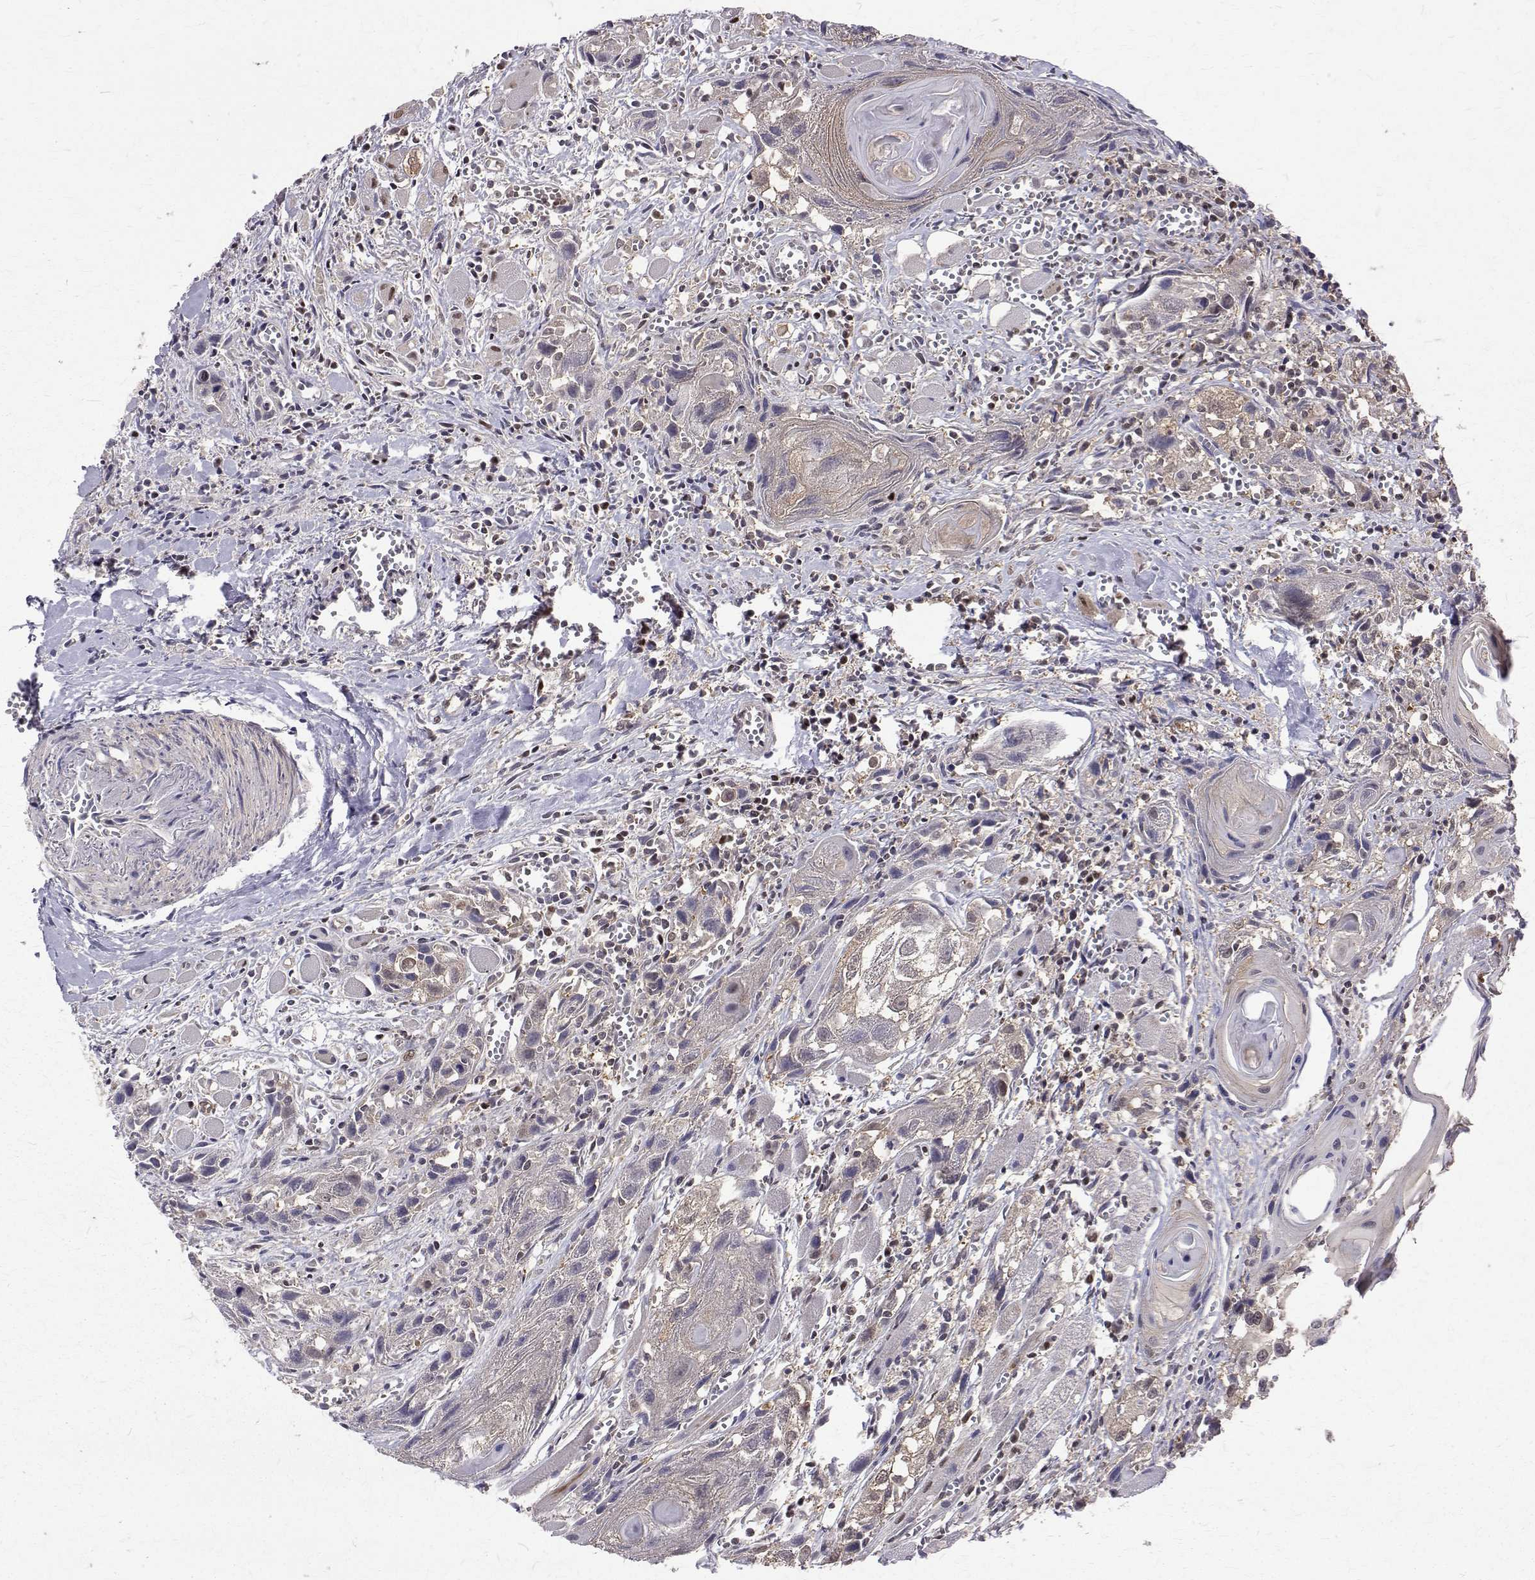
{"staining": {"intensity": "negative", "quantity": "none", "location": "none"}, "tissue": "head and neck cancer", "cell_type": "Tumor cells", "image_type": "cancer", "snomed": [{"axis": "morphology", "description": "Squamous cell carcinoma, NOS"}, {"axis": "topography", "description": "Head-Neck"}], "caption": "Protein analysis of head and neck cancer exhibits no significant positivity in tumor cells.", "gene": "NIF3L1", "patient": {"sex": "female", "age": 80}}